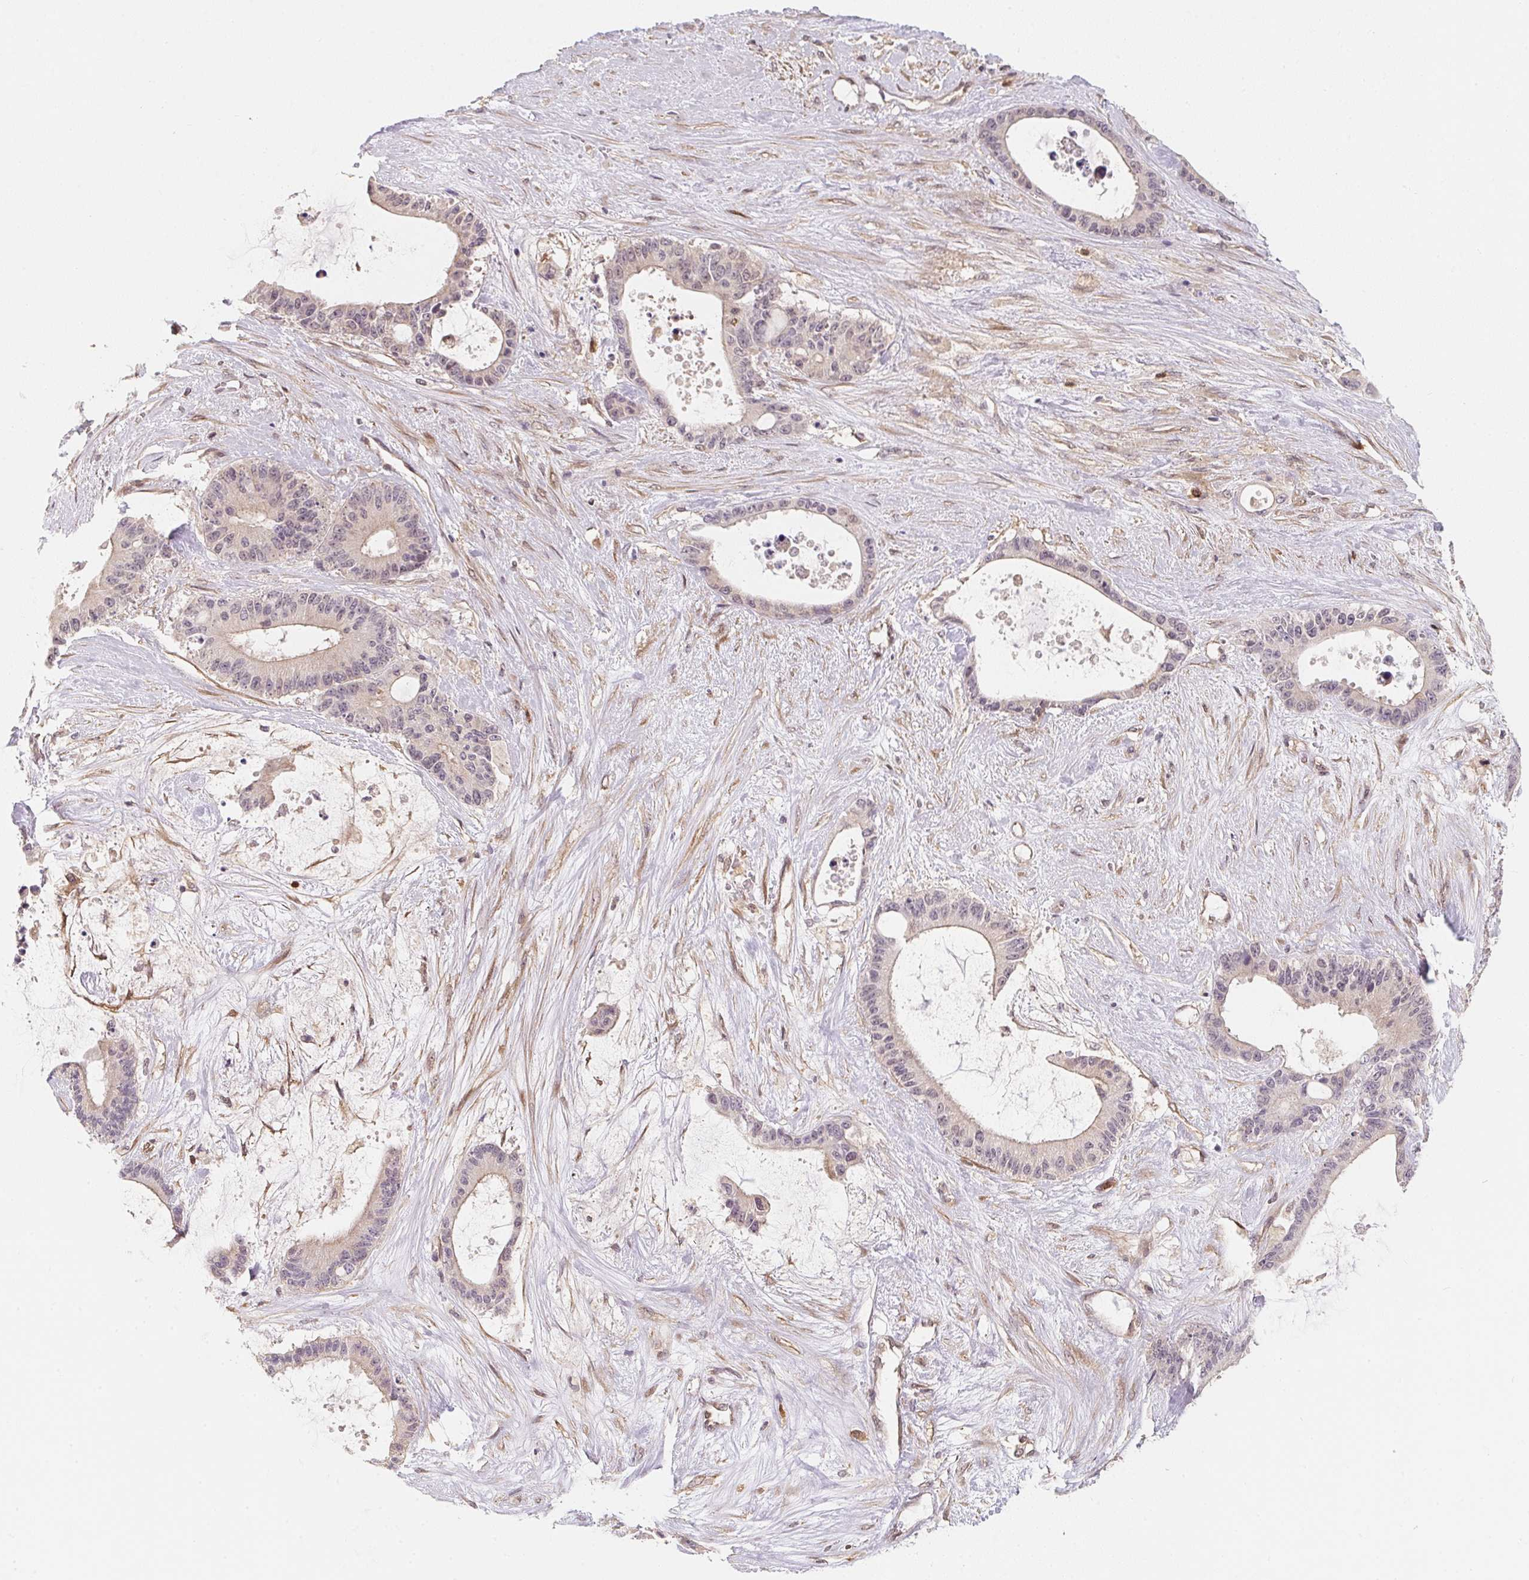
{"staining": {"intensity": "weak", "quantity": "<25%", "location": "cytoplasmic/membranous"}, "tissue": "liver cancer", "cell_type": "Tumor cells", "image_type": "cancer", "snomed": [{"axis": "morphology", "description": "Normal tissue, NOS"}, {"axis": "morphology", "description": "Cholangiocarcinoma"}, {"axis": "topography", "description": "Liver"}, {"axis": "topography", "description": "Peripheral nerve tissue"}], "caption": "High magnification brightfield microscopy of liver cholangiocarcinoma stained with DAB (3,3'-diaminobenzidine) (brown) and counterstained with hematoxylin (blue): tumor cells show no significant positivity.", "gene": "ANKRD13A", "patient": {"sex": "female", "age": 73}}